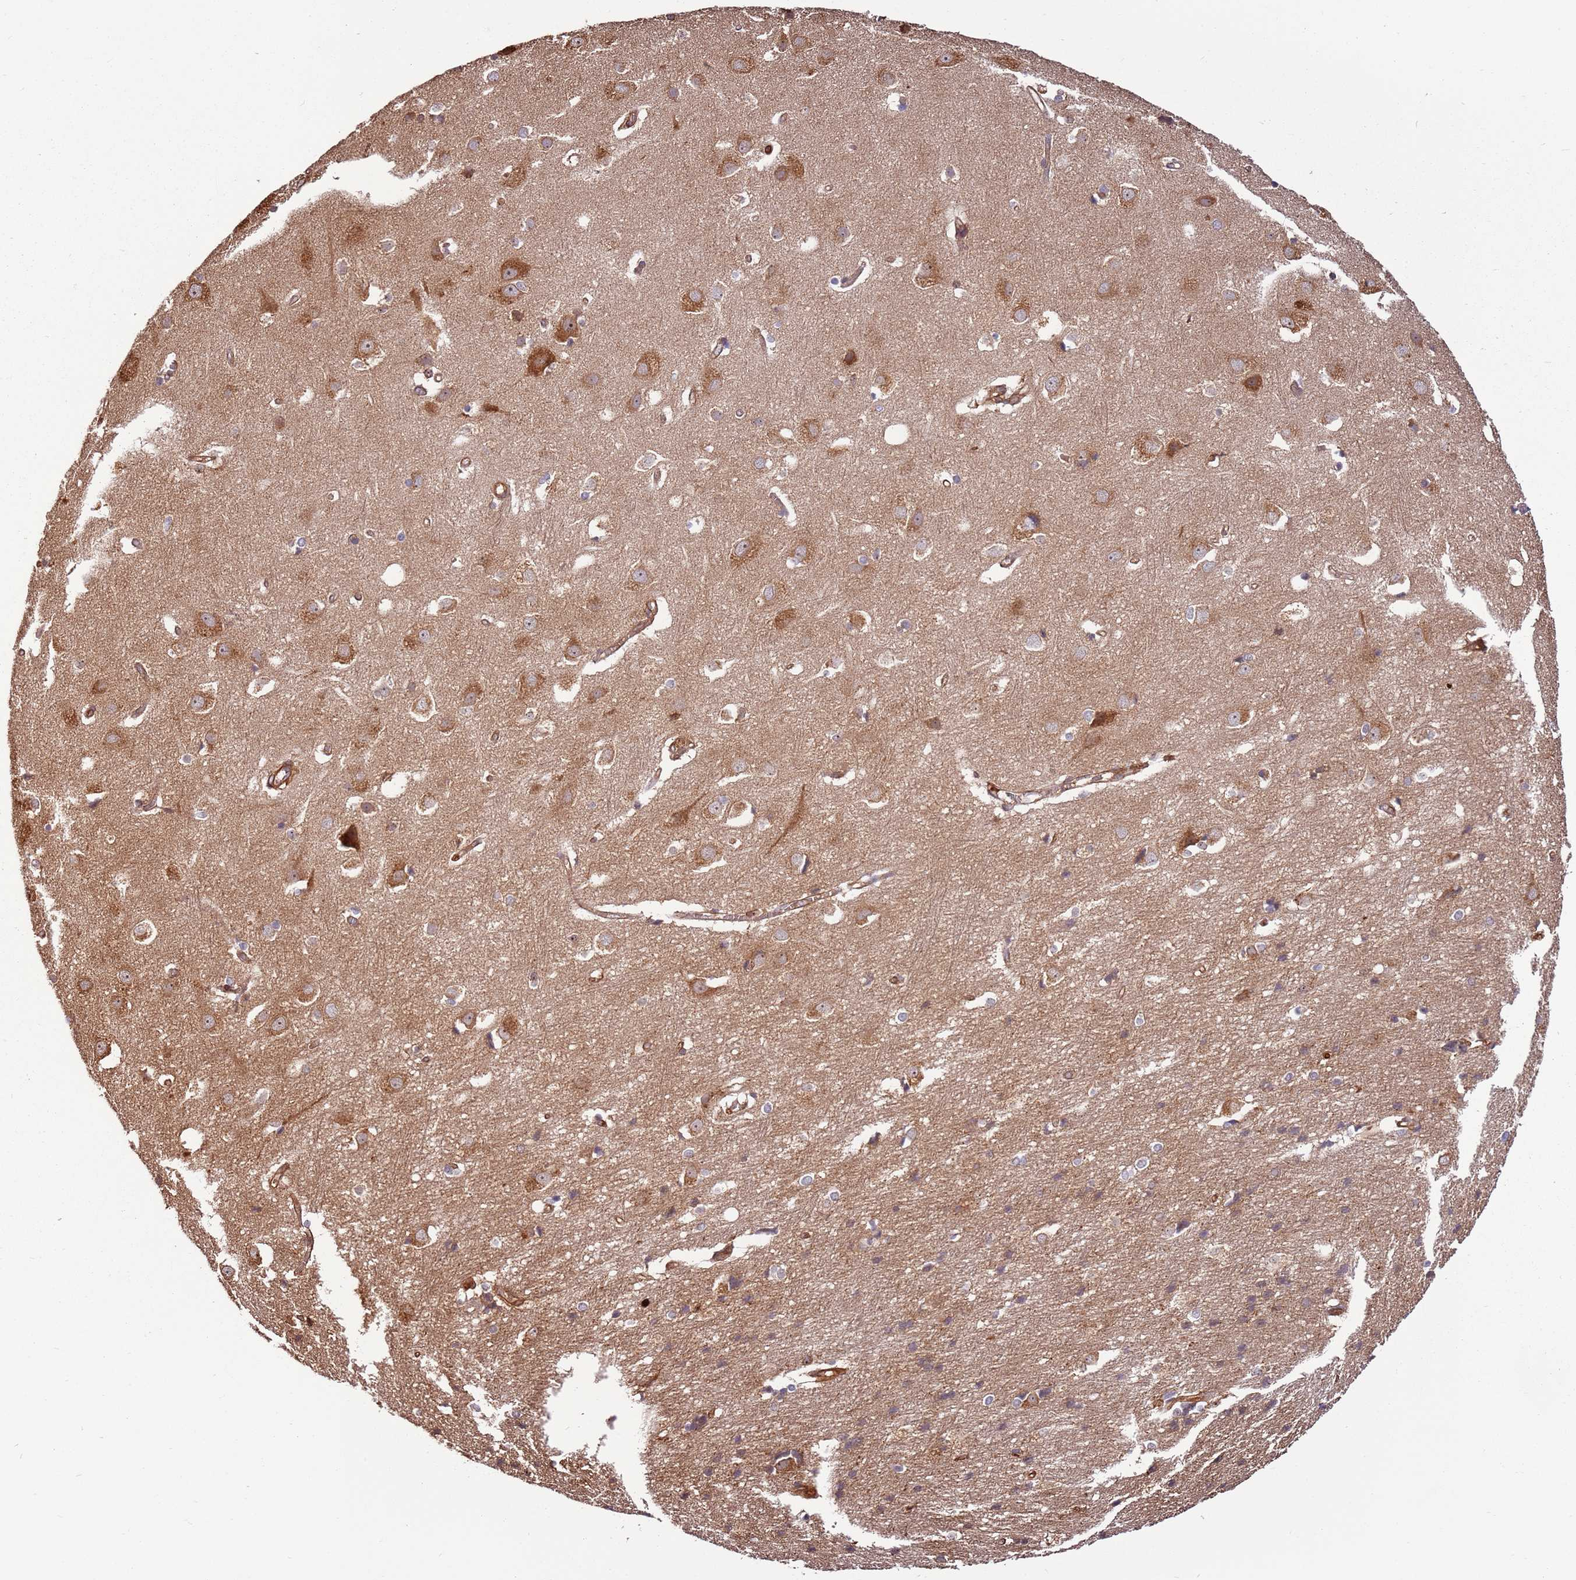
{"staining": {"intensity": "moderate", "quantity": ">75%", "location": "cytoplasmic/membranous"}, "tissue": "cerebral cortex", "cell_type": "Endothelial cells", "image_type": "normal", "snomed": [{"axis": "morphology", "description": "Normal tissue, NOS"}, {"axis": "topography", "description": "Cerebral cortex"}], "caption": "Endothelial cells demonstrate moderate cytoplasmic/membranous expression in approximately >75% of cells in benign cerebral cortex.", "gene": "ACVR2A", "patient": {"sex": "male", "age": 54}}